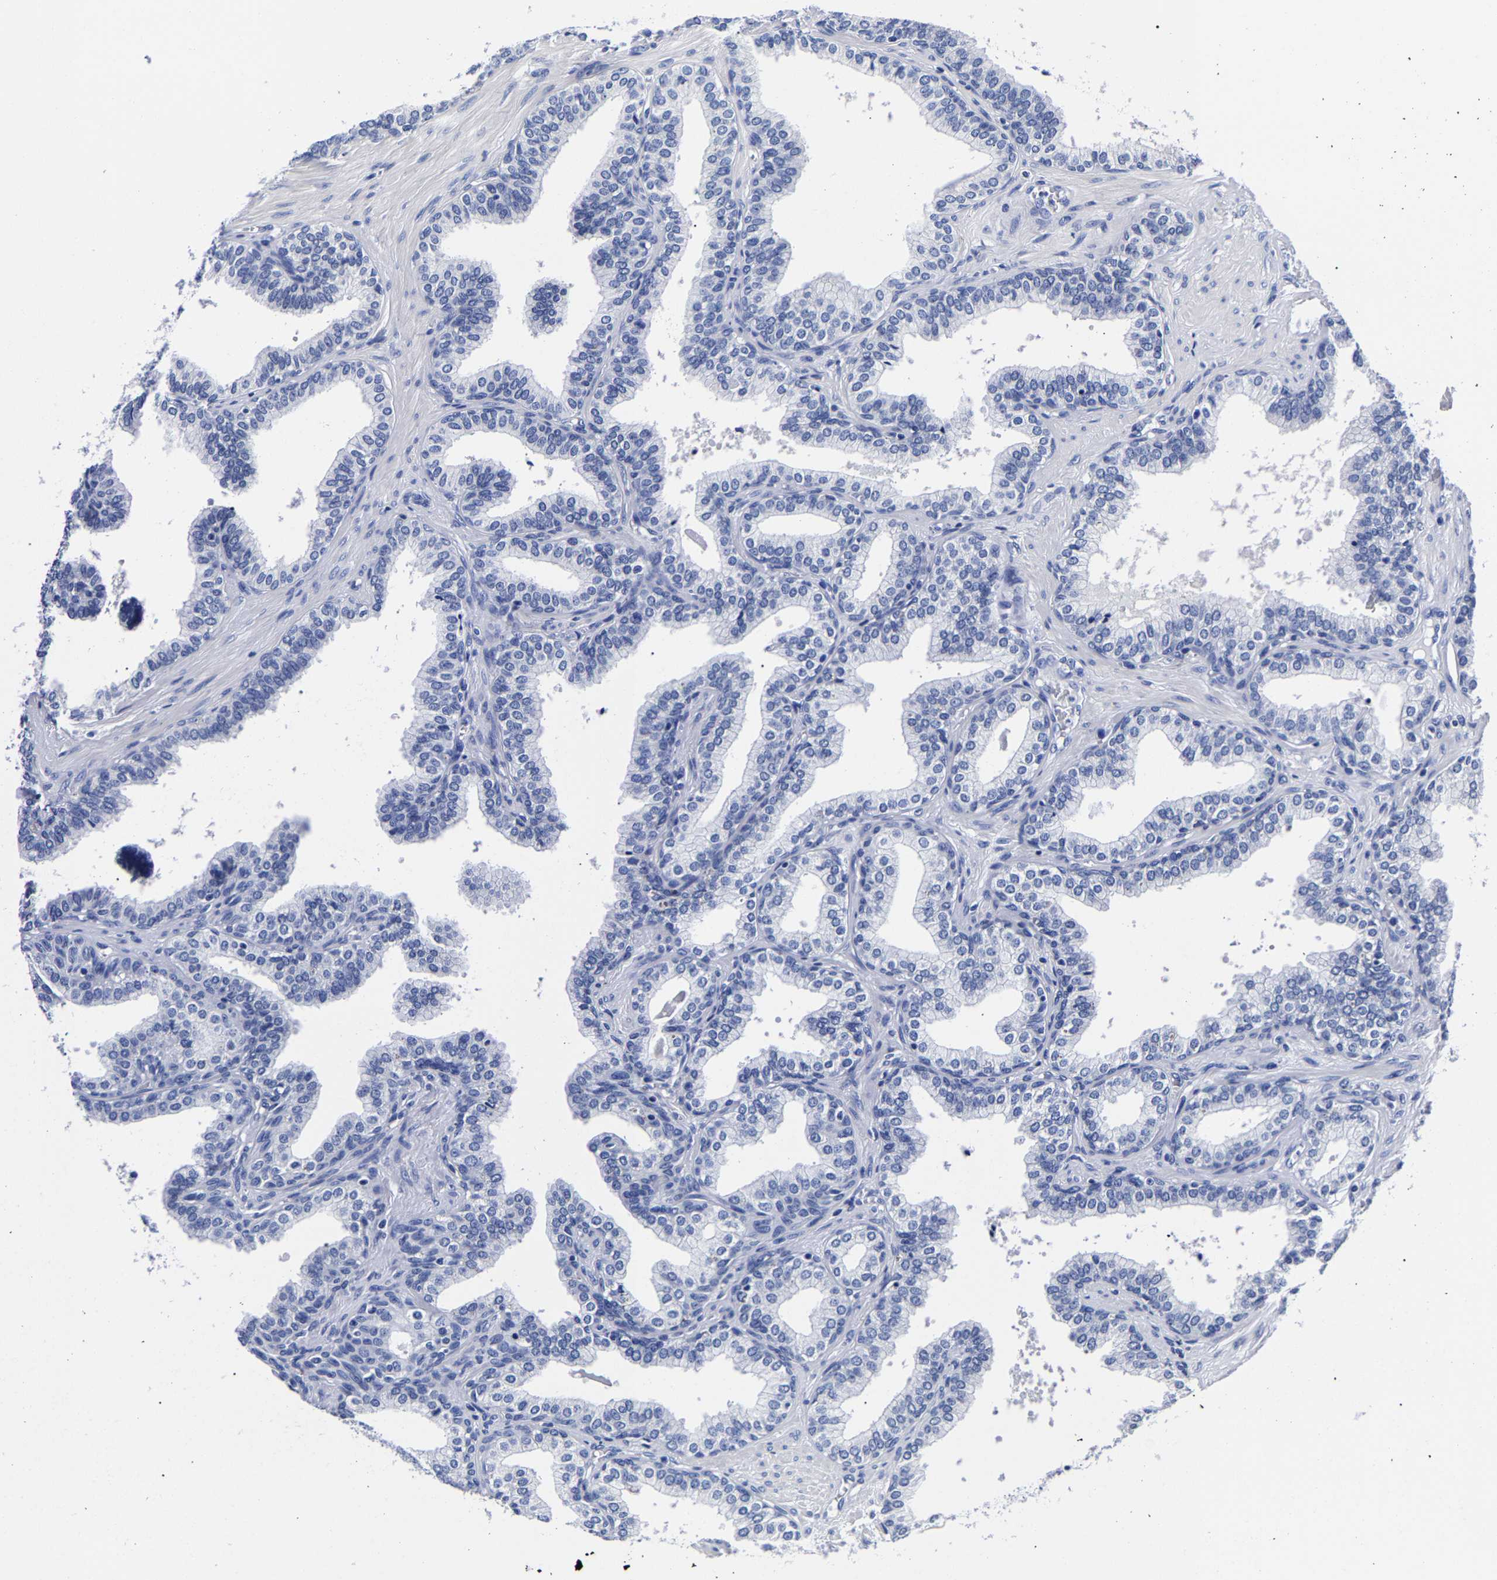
{"staining": {"intensity": "negative", "quantity": "none", "location": "none"}, "tissue": "prostate cancer", "cell_type": "Tumor cells", "image_type": "cancer", "snomed": [{"axis": "morphology", "description": "Adenocarcinoma, High grade"}, {"axis": "topography", "description": "Prostate"}], "caption": "Immunohistochemistry micrograph of high-grade adenocarcinoma (prostate) stained for a protein (brown), which displays no expression in tumor cells.", "gene": "CPA2", "patient": {"sex": "male", "age": 52}}